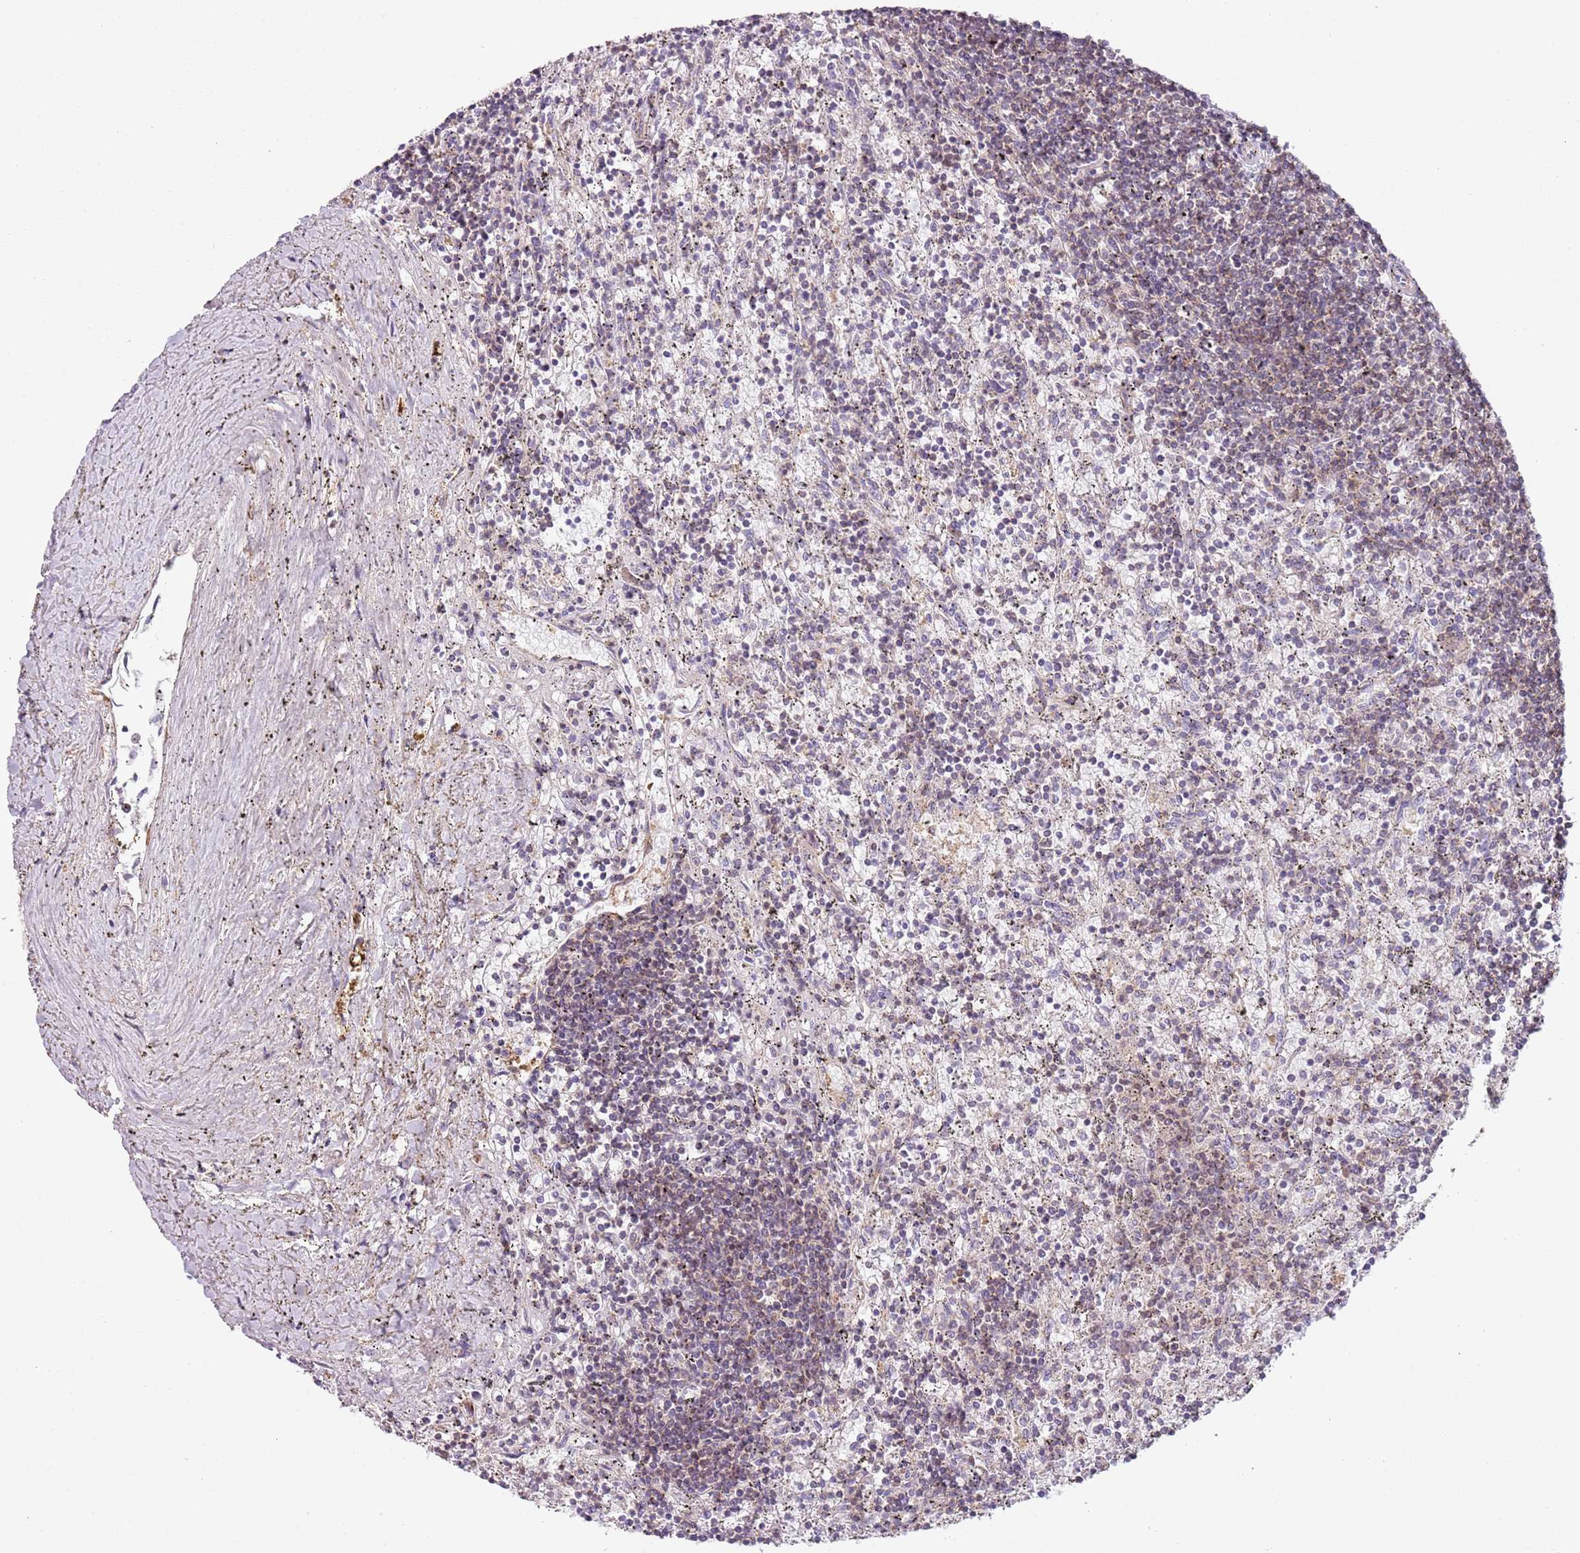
{"staining": {"intensity": "negative", "quantity": "none", "location": "none"}, "tissue": "lymphoma", "cell_type": "Tumor cells", "image_type": "cancer", "snomed": [{"axis": "morphology", "description": "Malignant lymphoma, non-Hodgkin's type, Low grade"}, {"axis": "topography", "description": "Spleen"}], "caption": "Immunohistochemistry (IHC) of human malignant lymphoma, non-Hodgkin's type (low-grade) reveals no staining in tumor cells.", "gene": "GNAI3", "patient": {"sex": "male", "age": 76}}